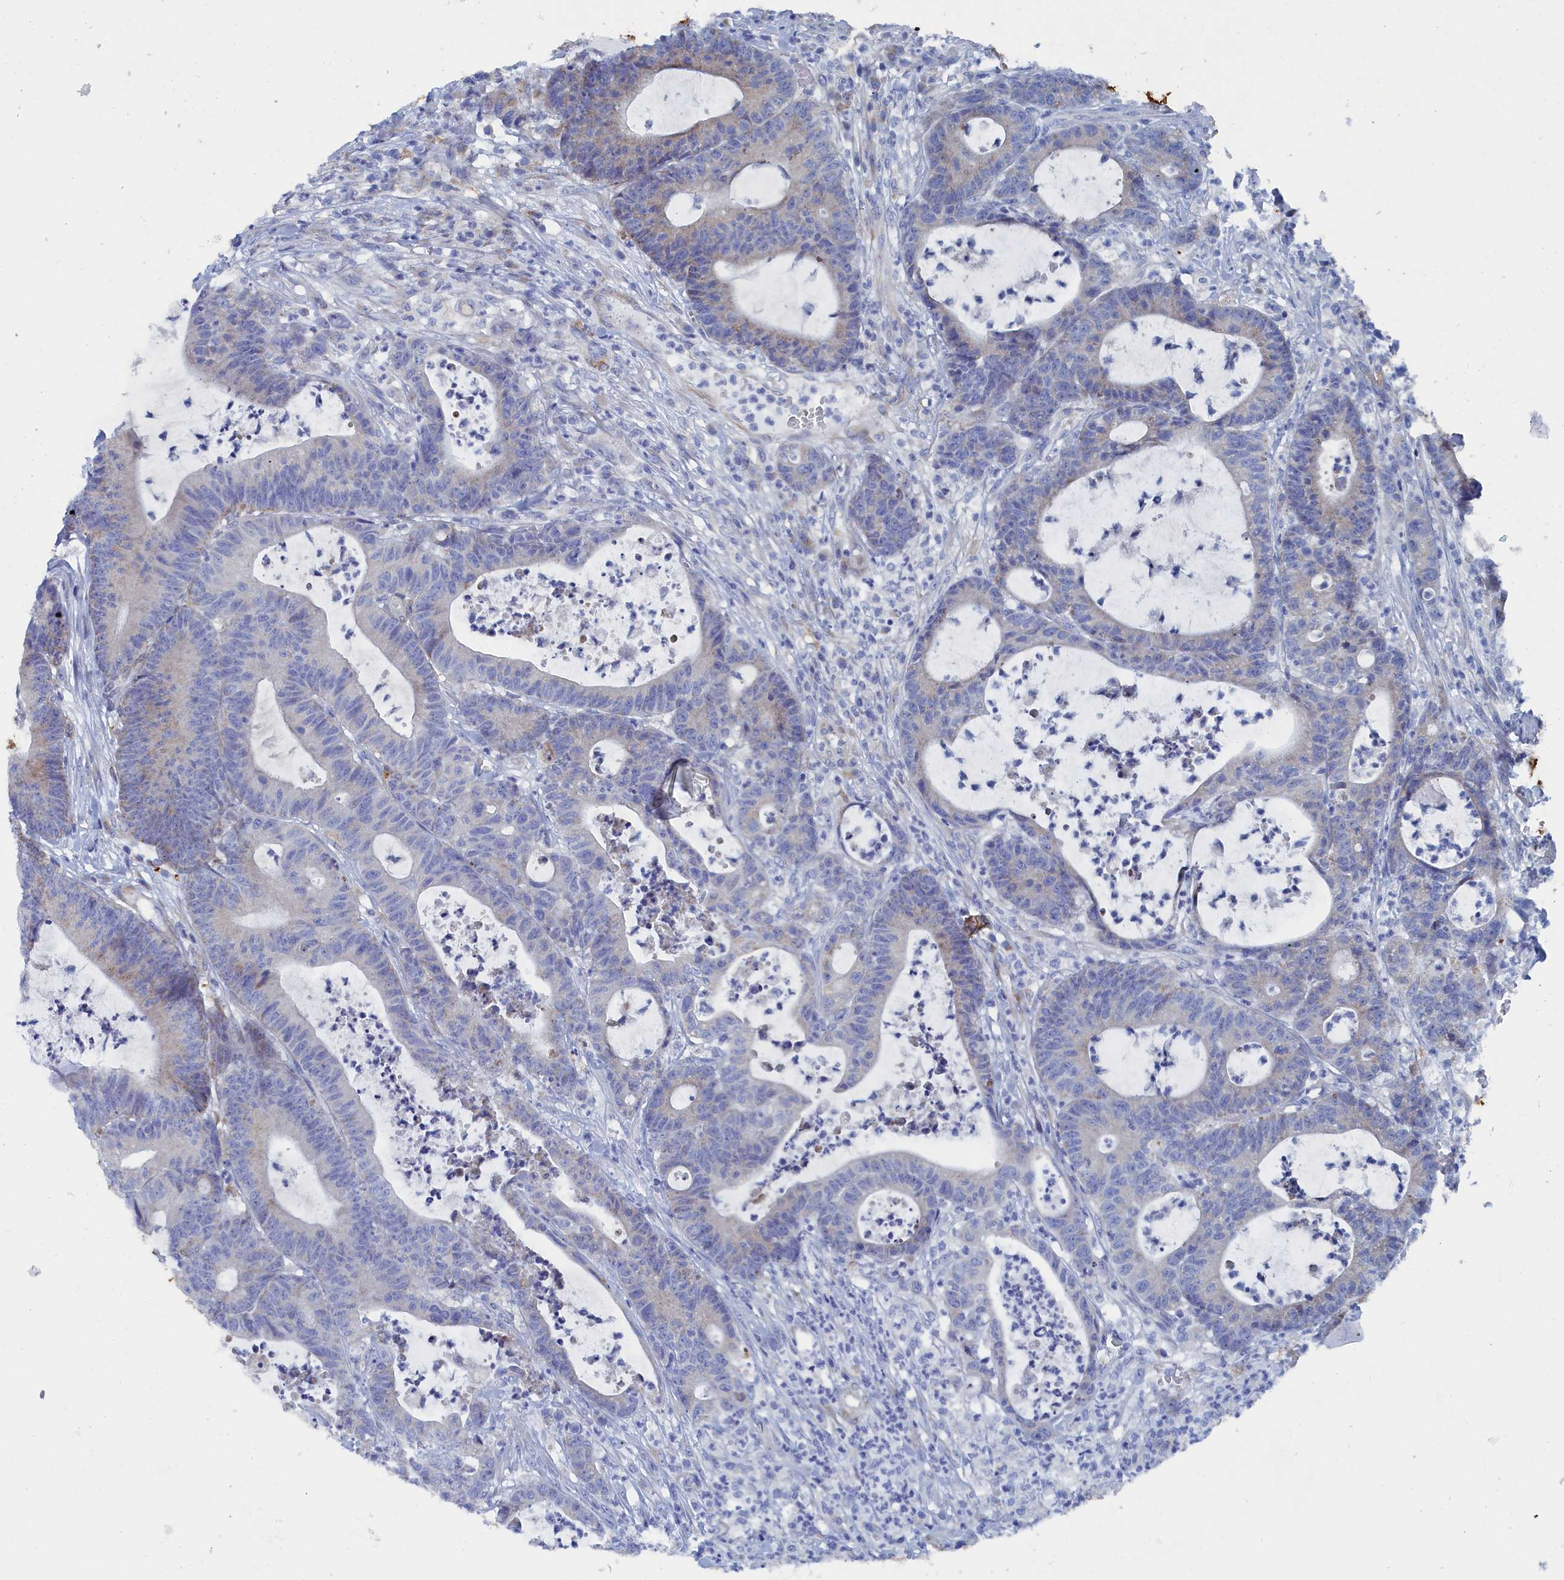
{"staining": {"intensity": "weak", "quantity": "<25%", "location": "cytoplasmic/membranous"}, "tissue": "colorectal cancer", "cell_type": "Tumor cells", "image_type": "cancer", "snomed": [{"axis": "morphology", "description": "Adenocarcinoma, NOS"}, {"axis": "topography", "description": "Colon"}], "caption": "Micrograph shows no protein expression in tumor cells of adenocarcinoma (colorectal) tissue. The staining is performed using DAB (3,3'-diaminobenzidine) brown chromogen with nuclei counter-stained in using hematoxylin.", "gene": "COG7", "patient": {"sex": "female", "age": 84}}